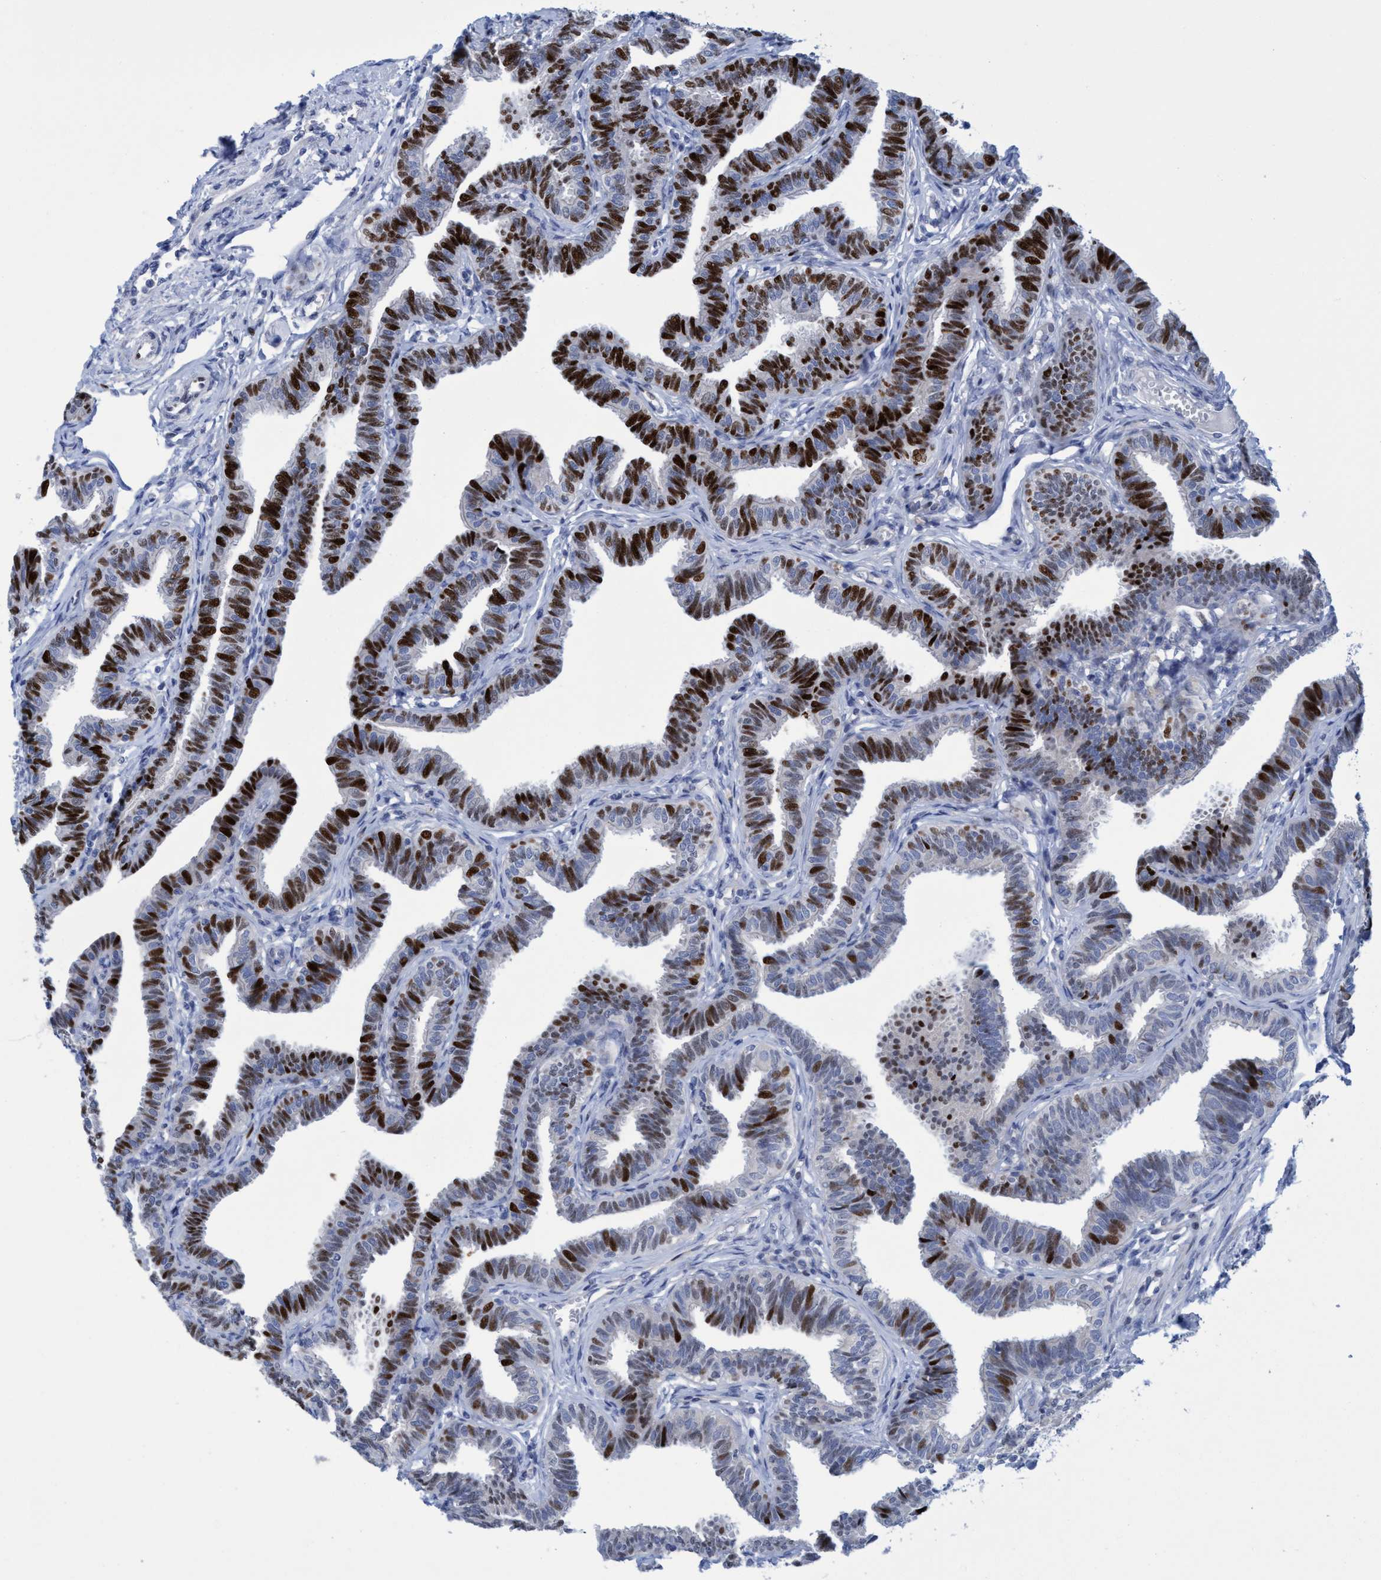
{"staining": {"intensity": "strong", "quantity": "25%-75%", "location": "nuclear"}, "tissue": "fallopian tube", "cell_type": "Glandular cells", "image_type": "normal", "snomed": [{"axis": "morphology", "description": "Normal tissue, NOS"}, {"axis": "topography", "description": "Fallopian tube"}, {"axis": "topography", "description": "Ovary"}], "caption": "Human fallopian tube stained for a protein (brown) displays strong nuclear positive positivity in approximately 25%-75% of glandular cells.", "gene": "R3HCC1", "patient": {"sex": "female", "age": 23}}